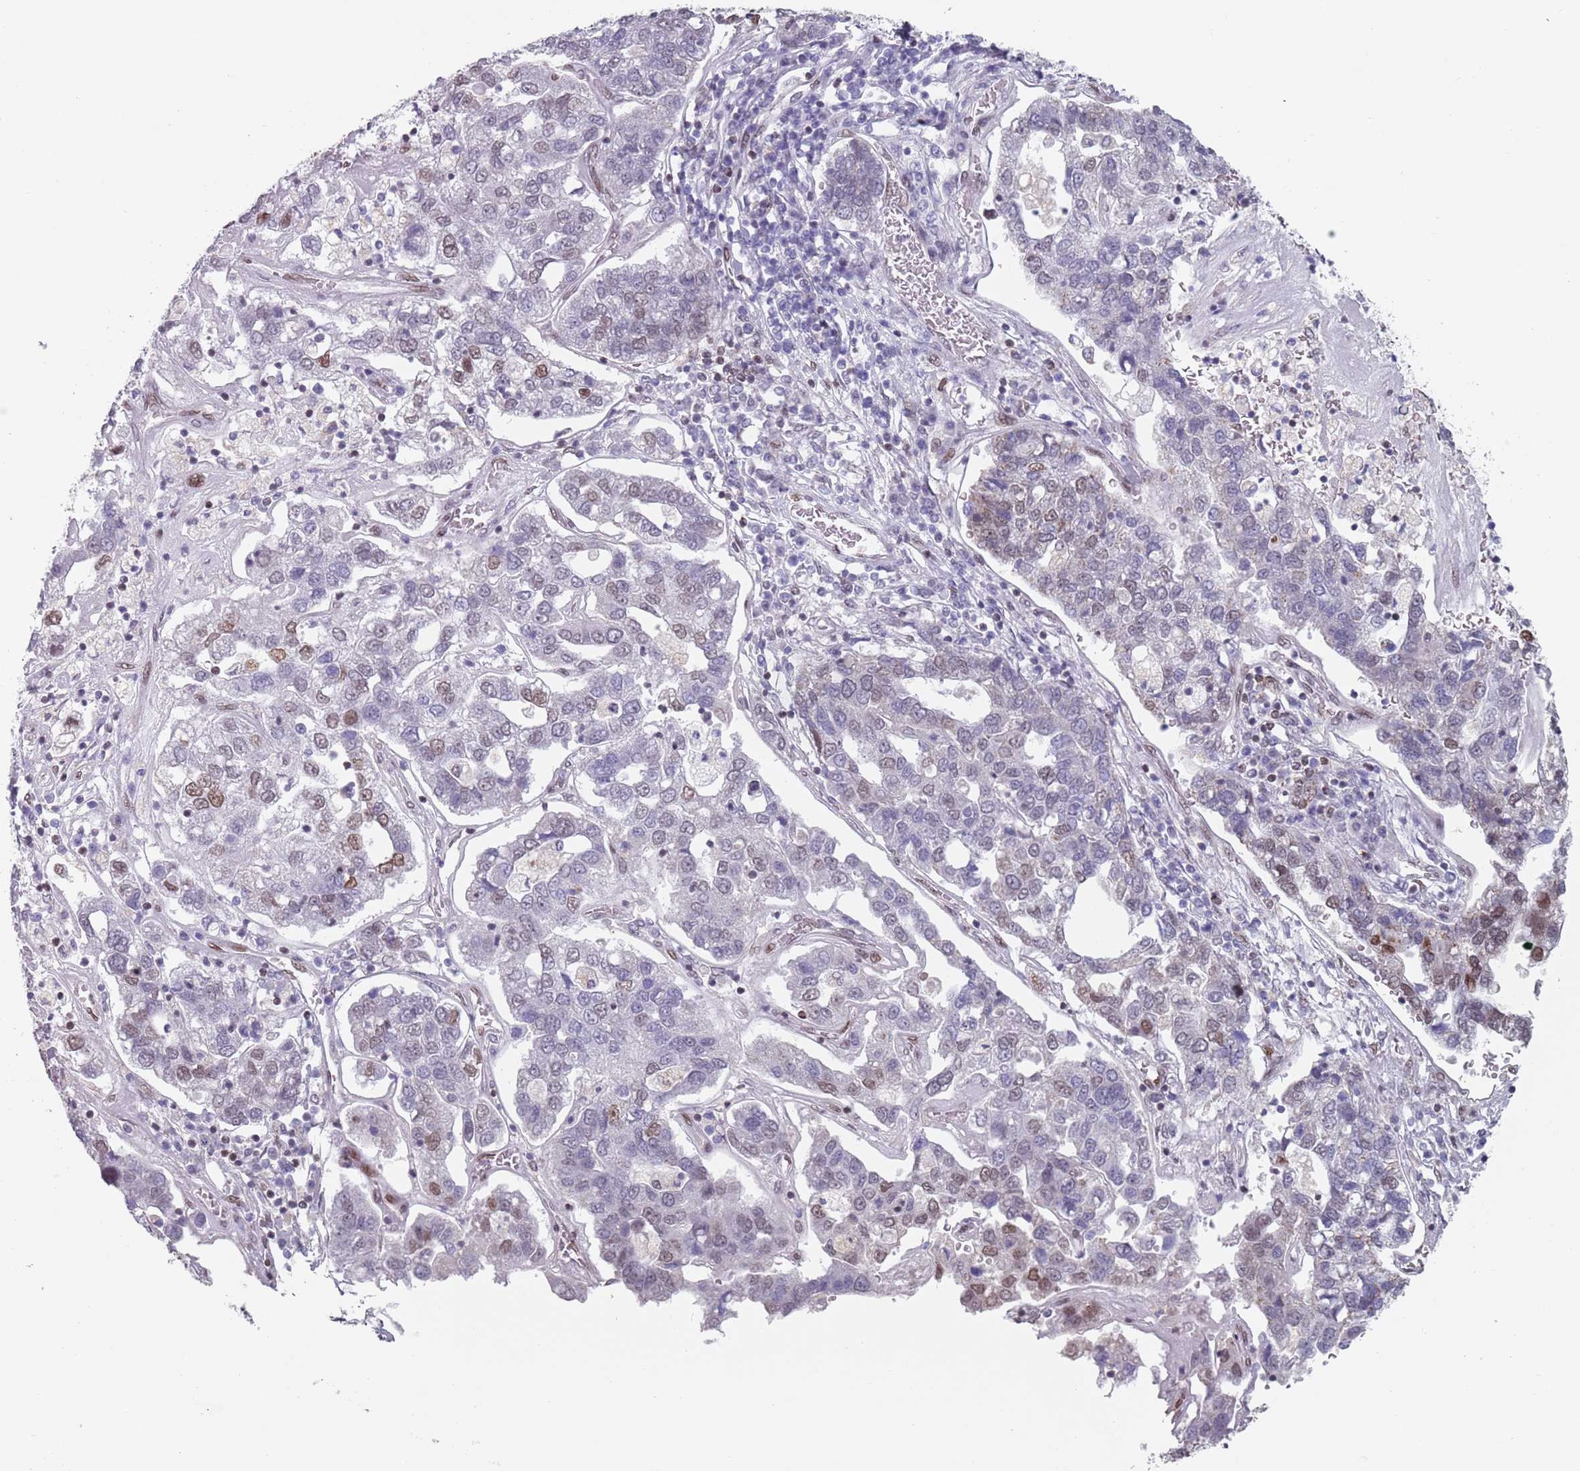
{"staining": {"intensity": "moderate", "quantity": "<25%", "location": "nuclear"}, "tissue": "pancreatic cancer", "cell_type": "Tumor cells", "image_type": "cancer", "snomed": [{"axis": "morphology", "description": "Adenocarcinoma, NOS"}, {"axis": "topography", "description": "Pancreas"}], "caption": "This image displays immunohistochemistry (IHC) staining of human adenocarcinoma (pancreatic), with low moderate nuclear staining in approximately <25% of tumor cells.", "gene": "MFSD12", "patient": {"sex": "female", "age": 61}}